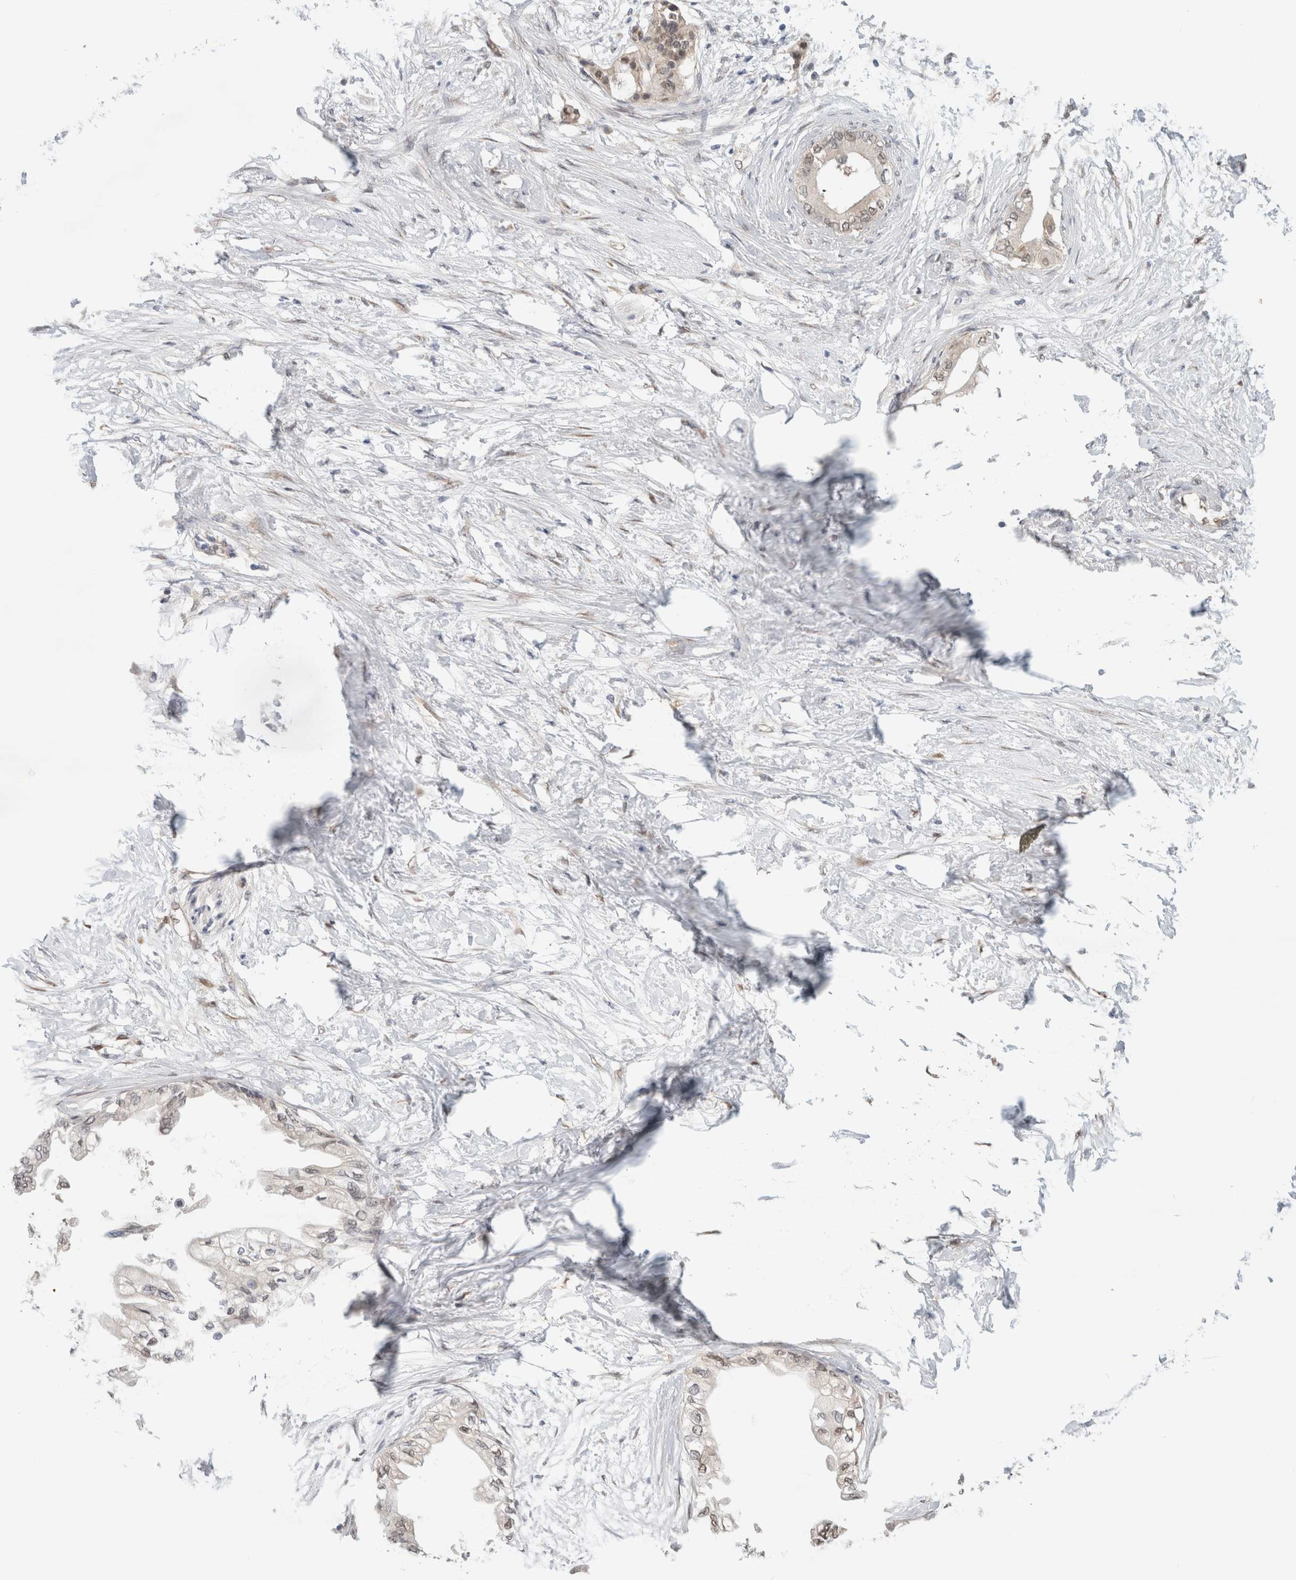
{"staining": {"intensity": "weak", "quantity": "<25%", "location": "nuclear"}, "tissue": "pancreatic cancer", "cell_type": "Tumor cells", "image_type": "cancer", "snomed": [{"axis": "morphology", "description": "Normal tissue, NOS"}, {"axis": "morphology", "description": "Adenocarcinoma, NOS"}, {"axis": "topography", "description": "Pancreas"}, {"axis": "topography", "description": "Duodenum"}], "caption": "Immunohistochemistry of human pancreatic cancer reveals no staining in tumor cells. Nuclei are stained in blue.", "gene": "EIF4G3", "patient": {"sex": "female", "age": 60}}